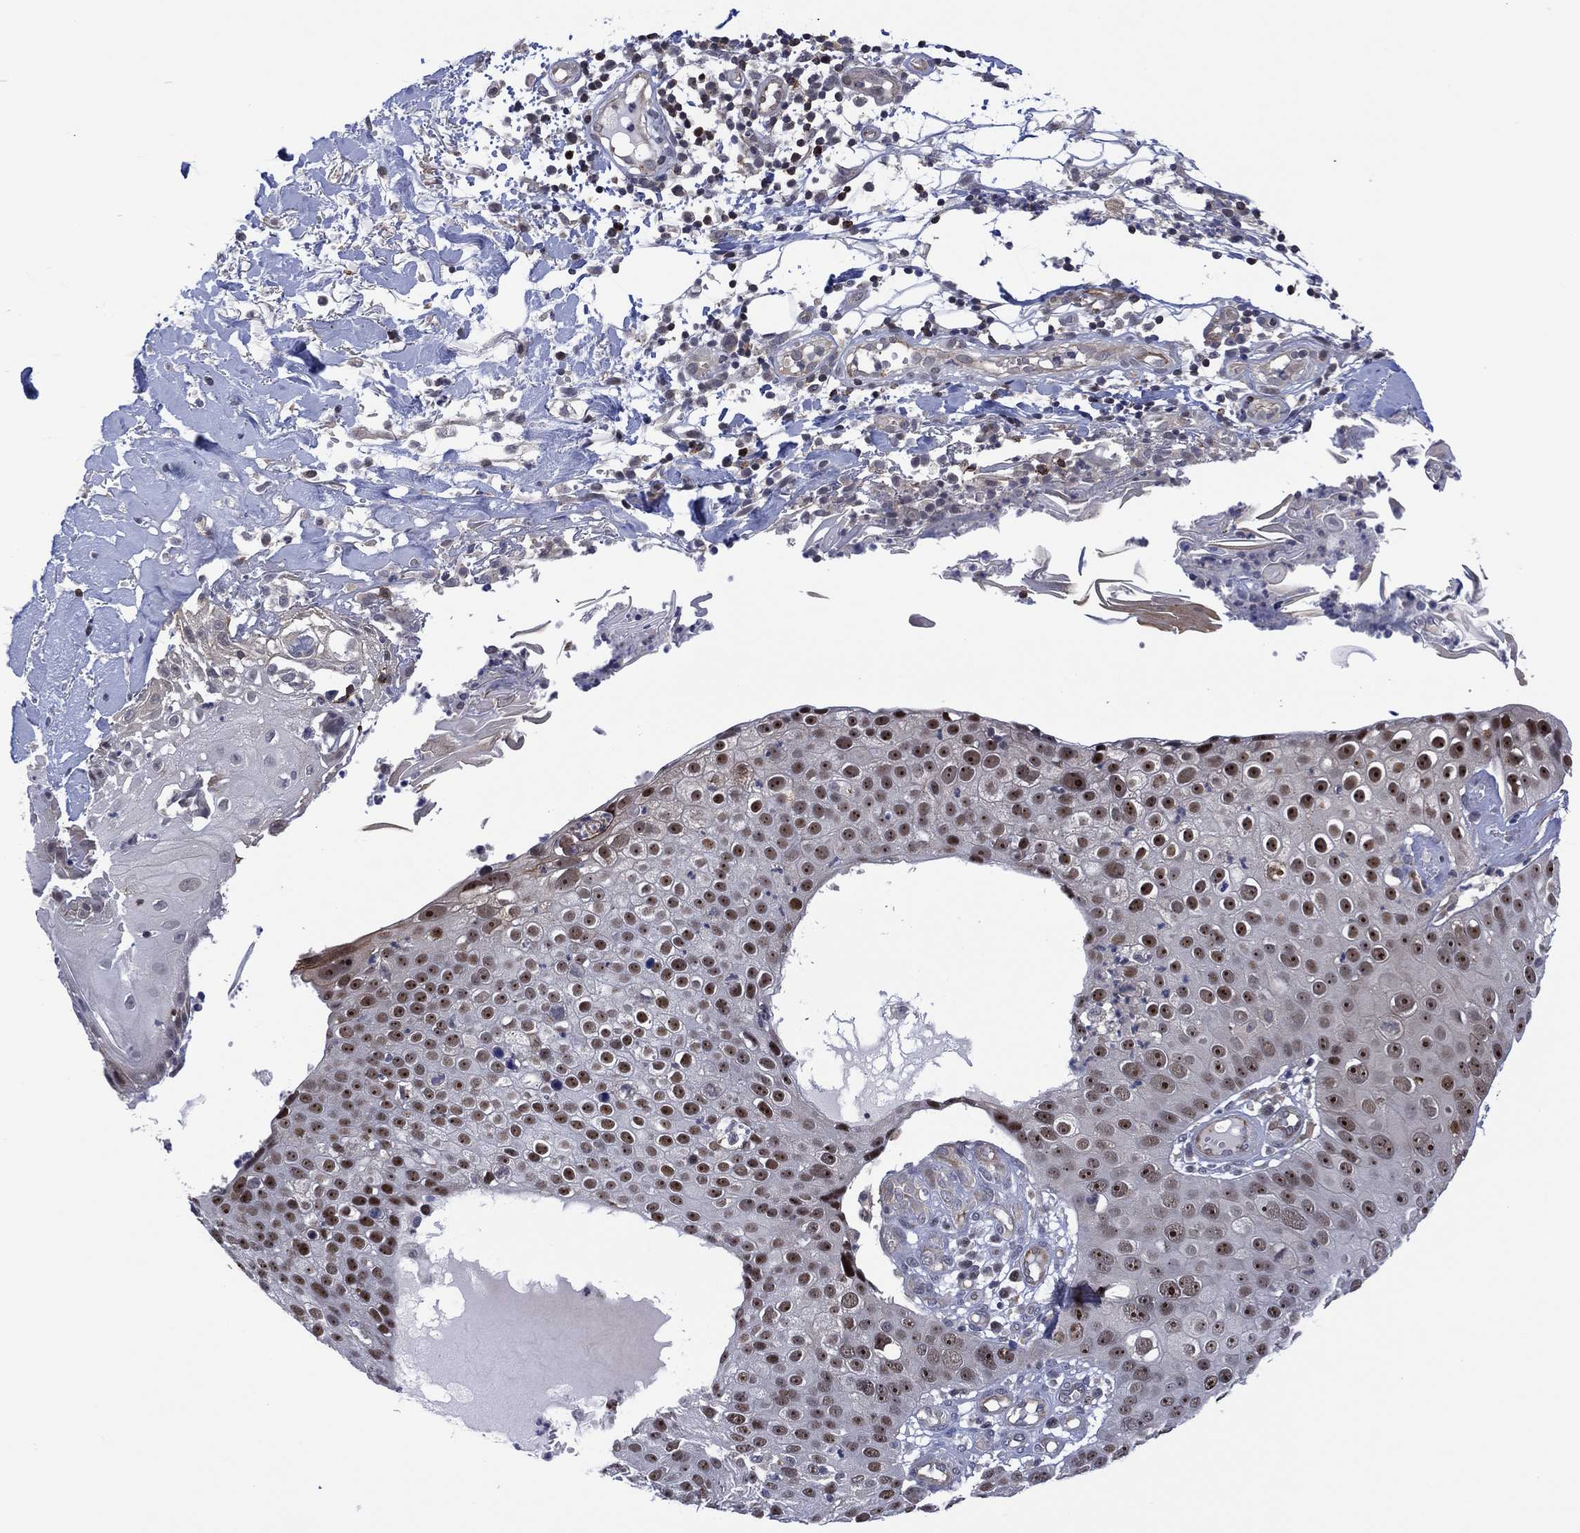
{"staining": {"intensity": "moderate", "quantity": "25%-75%", "location": "nuclear"}, "tissue": "skin cancer", "cell_type": "Tumor cells", "image_type": "cancer", "snomed": [{"axis": "morphology", "description": "Squamous cell carcinoma, NOS"}, {"axis": "topography", "description": "Skin"}], "caption": "A brown stain labels moderate nuclear staining of a protein in skin cancer (squamous cell carcinoma) tumor cells.", "gene": "DPP4", "patient": {"sex": "male", "age": 71}}